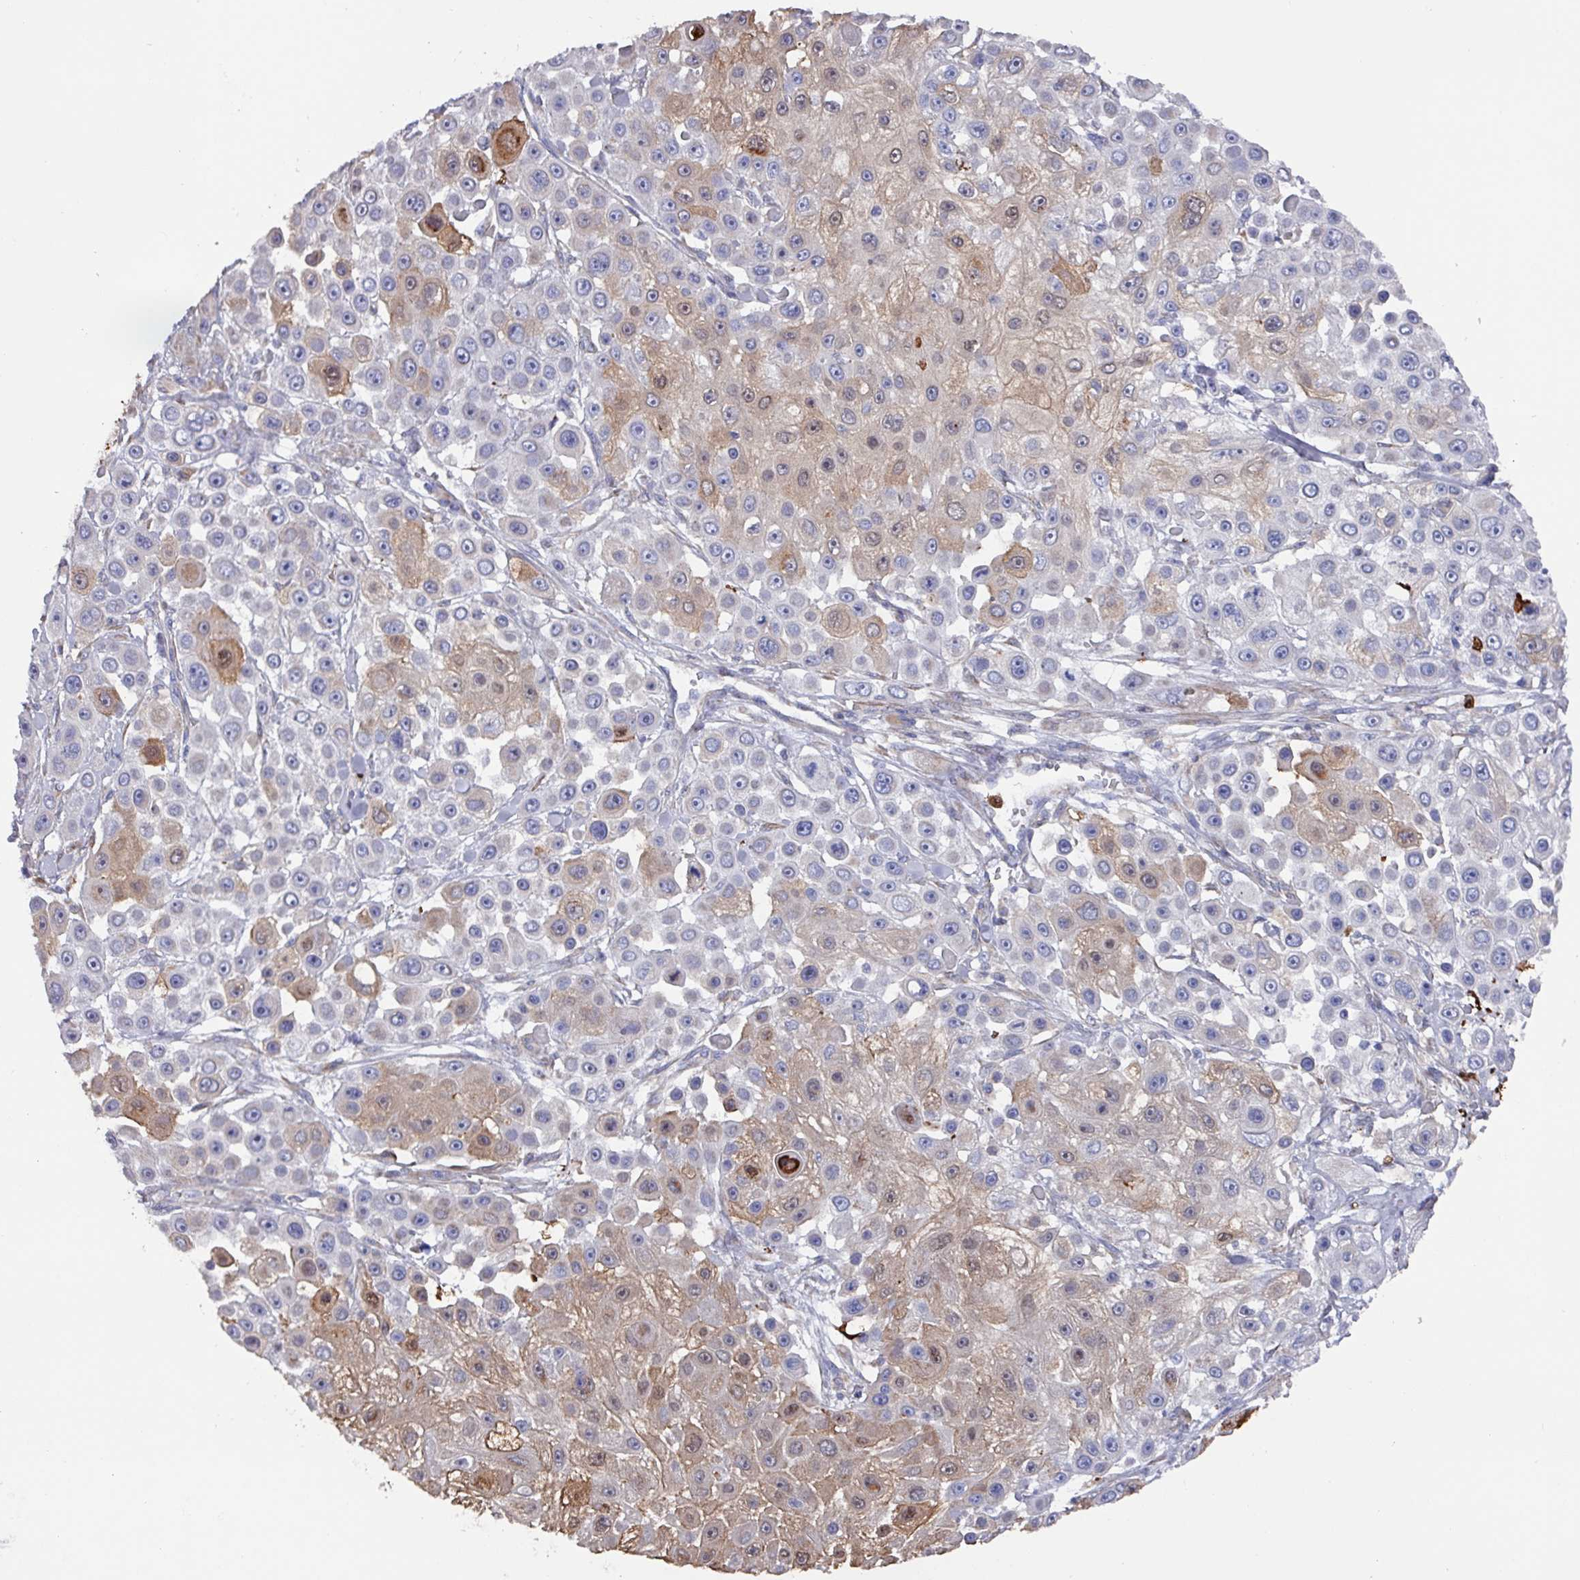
{"staining": {"intensity": "moderate", "quantity": "25%-75%", "location": "cytoplasmic/membranous,nuclear"}, "tissue": "skin cancer", "cell_type": "Tumor cells", "image_type": "cancer", "snomed": [{"axis": "morphology", "description": "Squamous cell carcinoma, NOS"}, {"axis": "topography", "description": "Skin"}], "caption": "Skin cancer (squamous cell carcinoma) stained with DAB (3,3'-diaminobenzidine) immunohistochemistry (IHC) demonstrates medium levels of moderate cytoplasmic/membranous and nuclear expression in approximately 25%-75% of tumor cells. (Brightfield microscopy of DAB IHC at high magnification).", "gene": "UQCC2", "patient": {"sex": "male", "age": 67}}